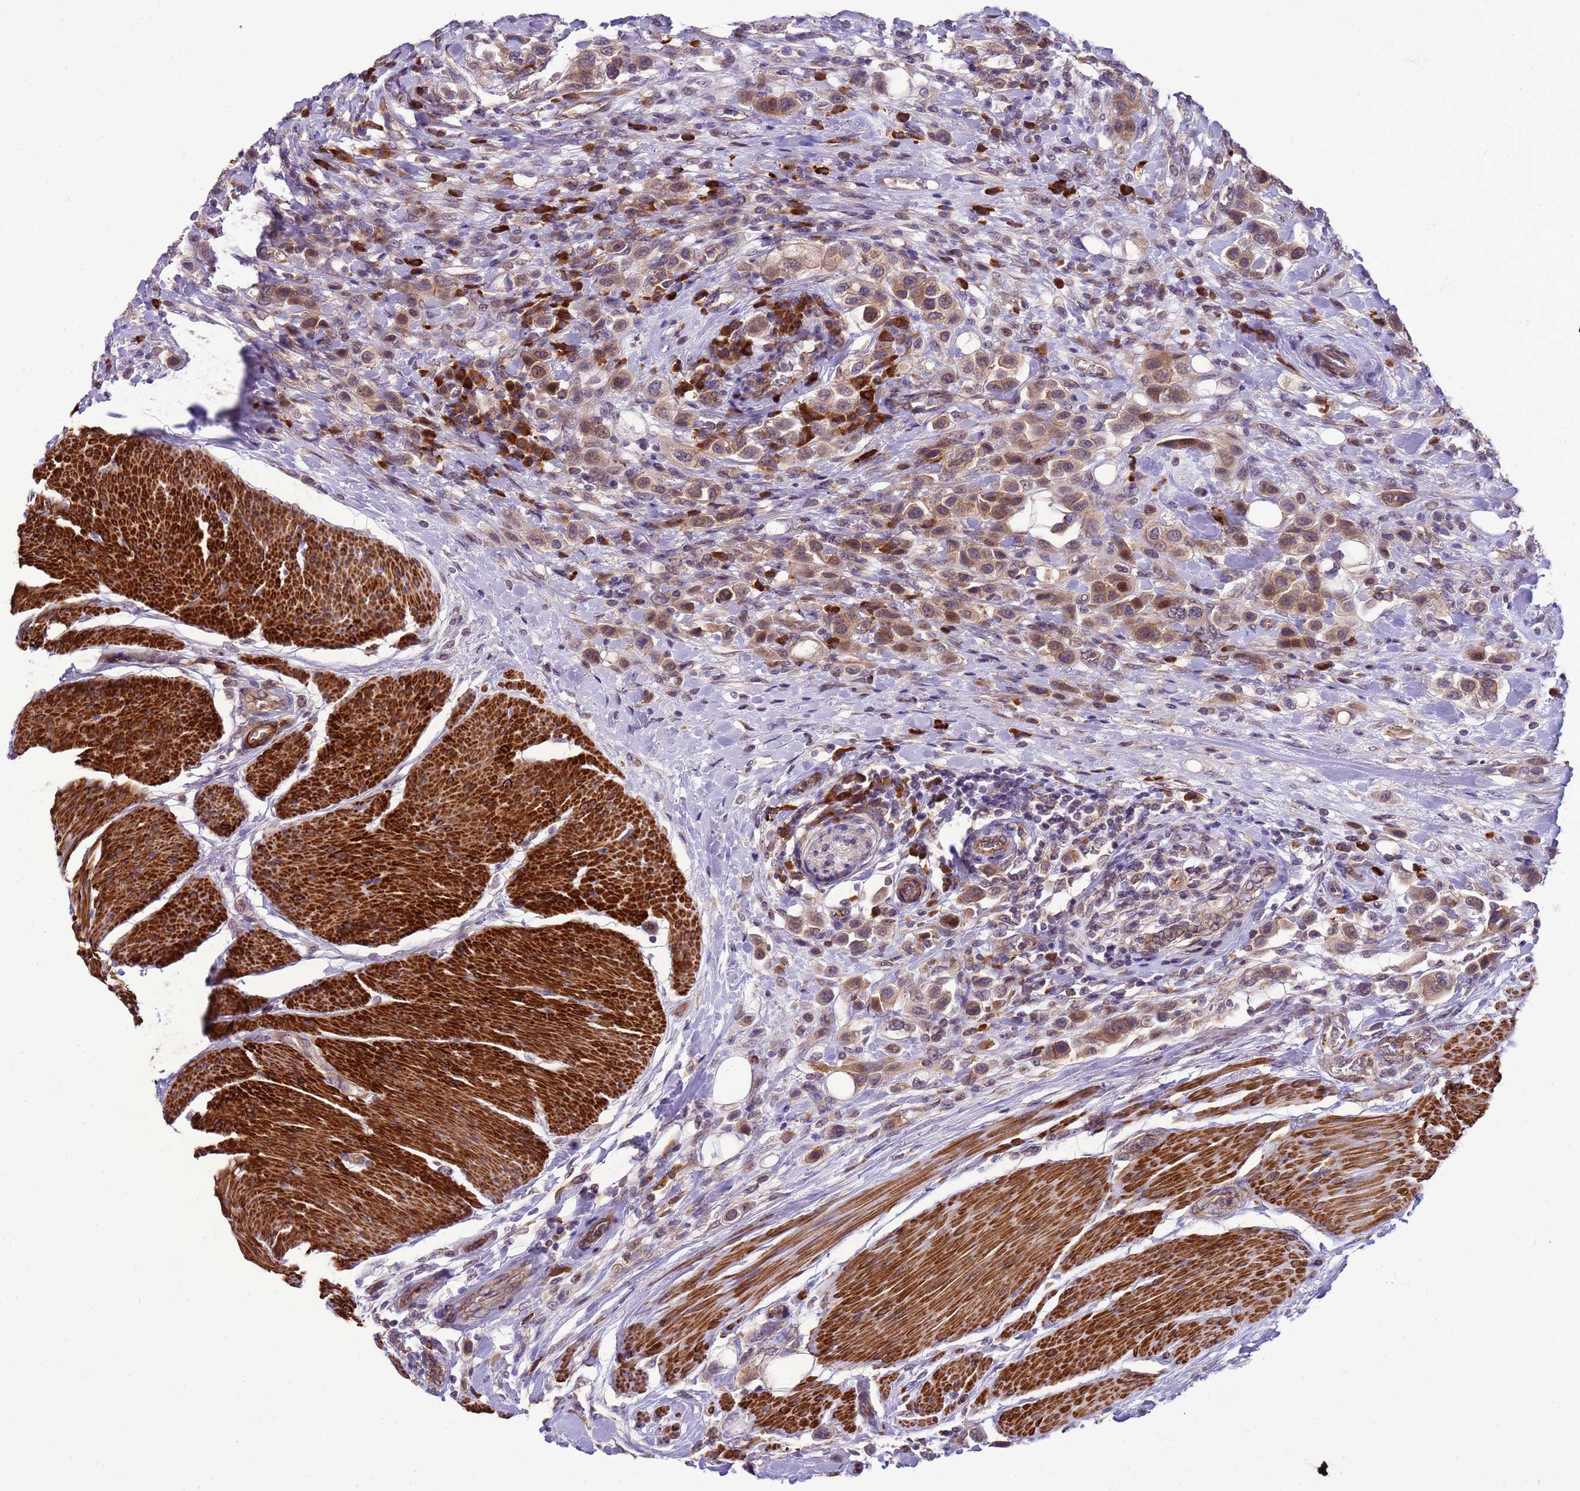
{"staining": {"intensity": "weak", "quantity": ">75%", "location": "cytoplasmic/membranous,nuclear"}, "tissue": "urothelial cancer", "cell_type": "Tumor cells", "image_type": "cancer", "snomed": [{"axis": "morphology", "description": "Urothelial carcinoma, High grade"}, {"axis": "topography", "description": "Urinary bladder"}], "caption": "The immunohistochemical stain highlights weak cytoplasmic/membranous and nuclear positivity in tumor cells of urothelial cancer tissue. (DAB (3,3'-diaminobenzidine) IHC, brown staining for protein, blue staining for nuclei).", "gene": "GEN1", "patient": {"sex": "male", "age": 50}}